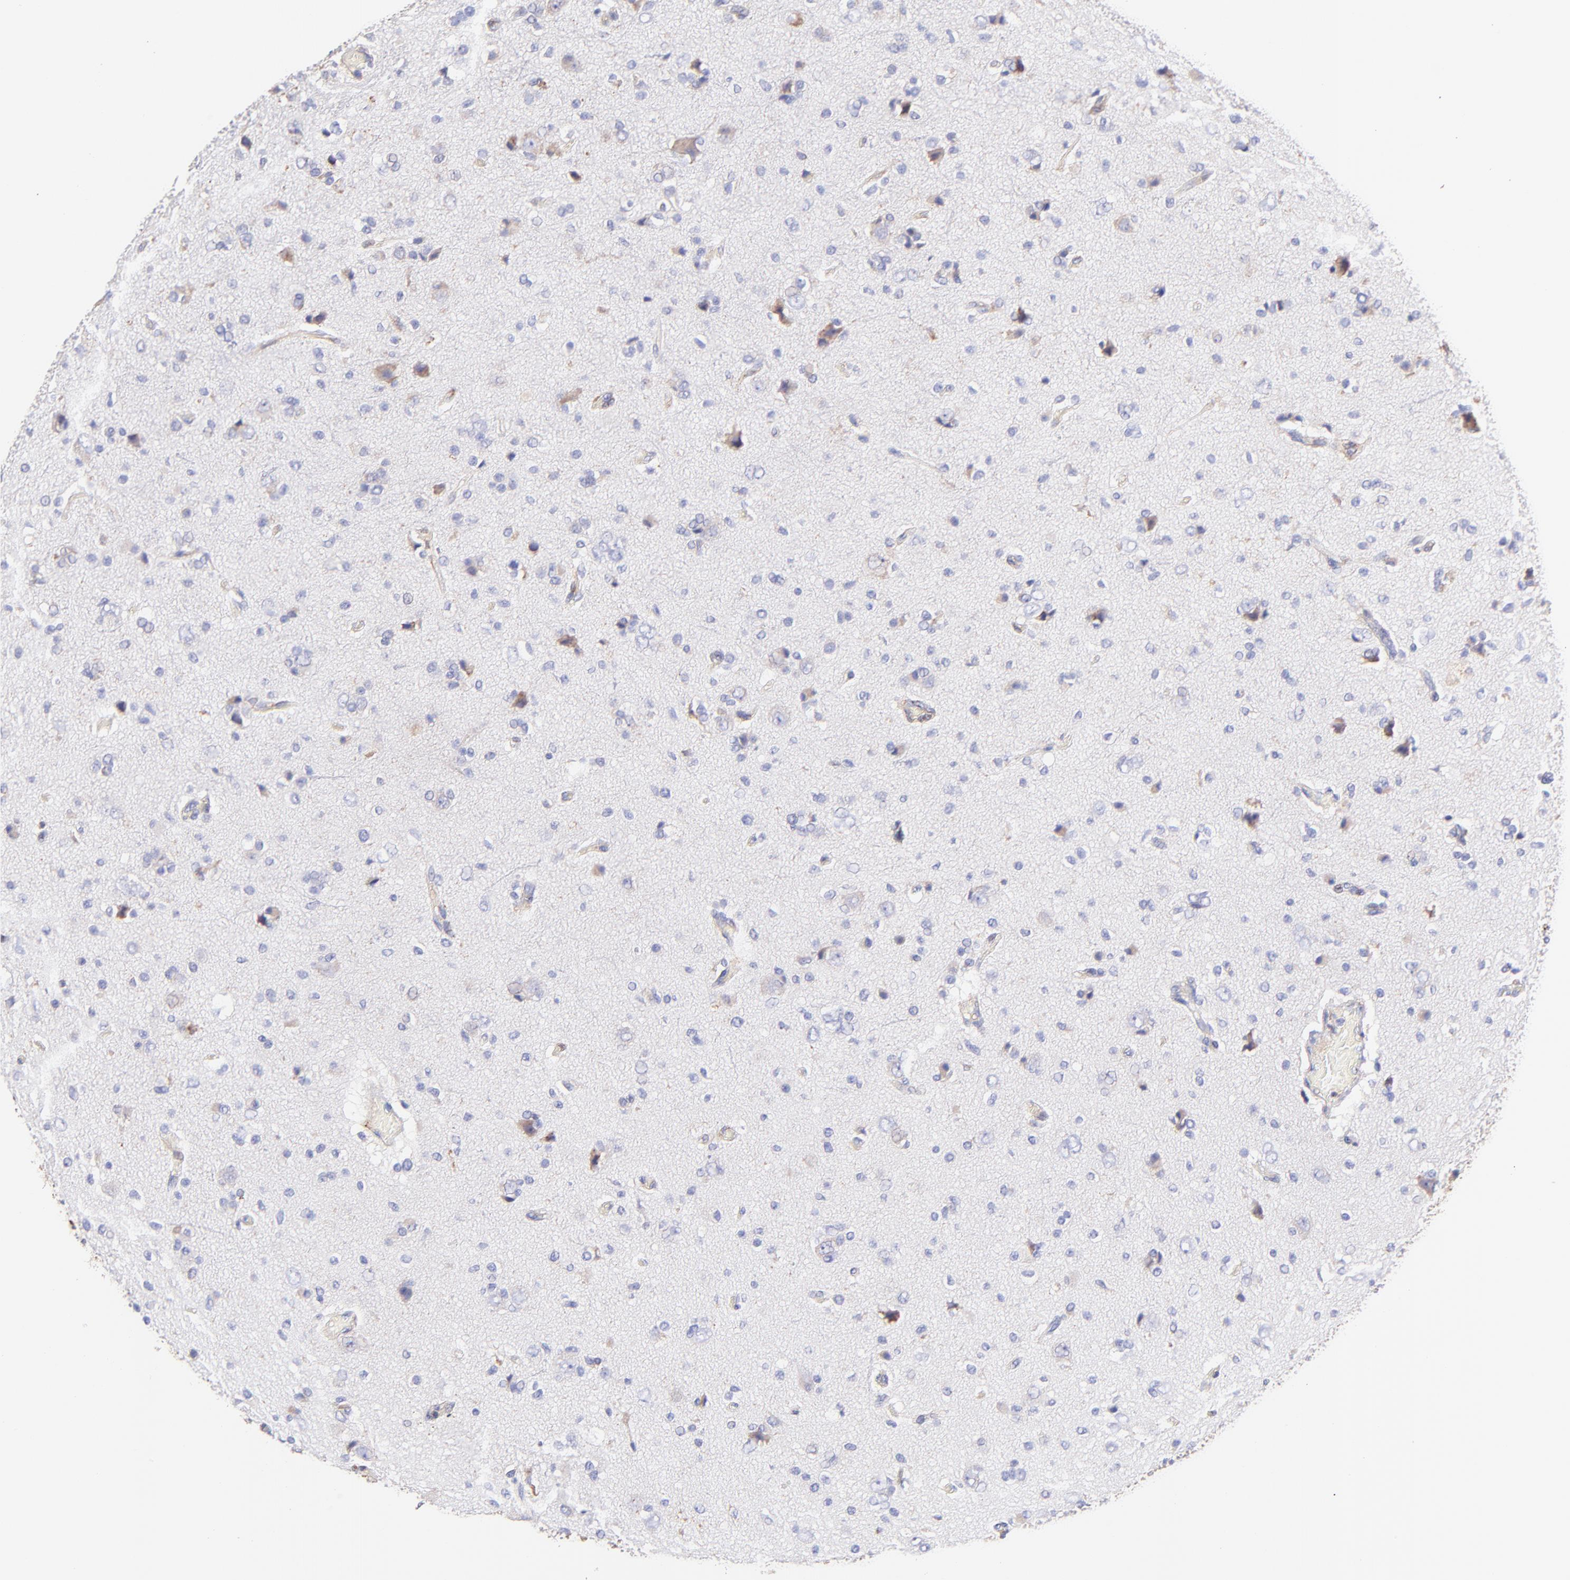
{"staining": {"intensity": "weak", "quantity": "<25%", "location": "cytoplasmic/membranous"}, "tissue": "glioma", "cell_type": "Tumor cells", "image_type": "cancer", "snomed": [{"axis": "morphology", "description": "Glioma, malignant, High grade"}, {"axis": "topography", "description": "Brain"}], "caption": "Immunohistochemical staining of glioma exhibits no significant staining in tumor cells. (DAB (3,3'-diaminobenzidine) IHC, high magnification).", "gene": "BGN", "patient": {"sex": "male", "age": 47}}